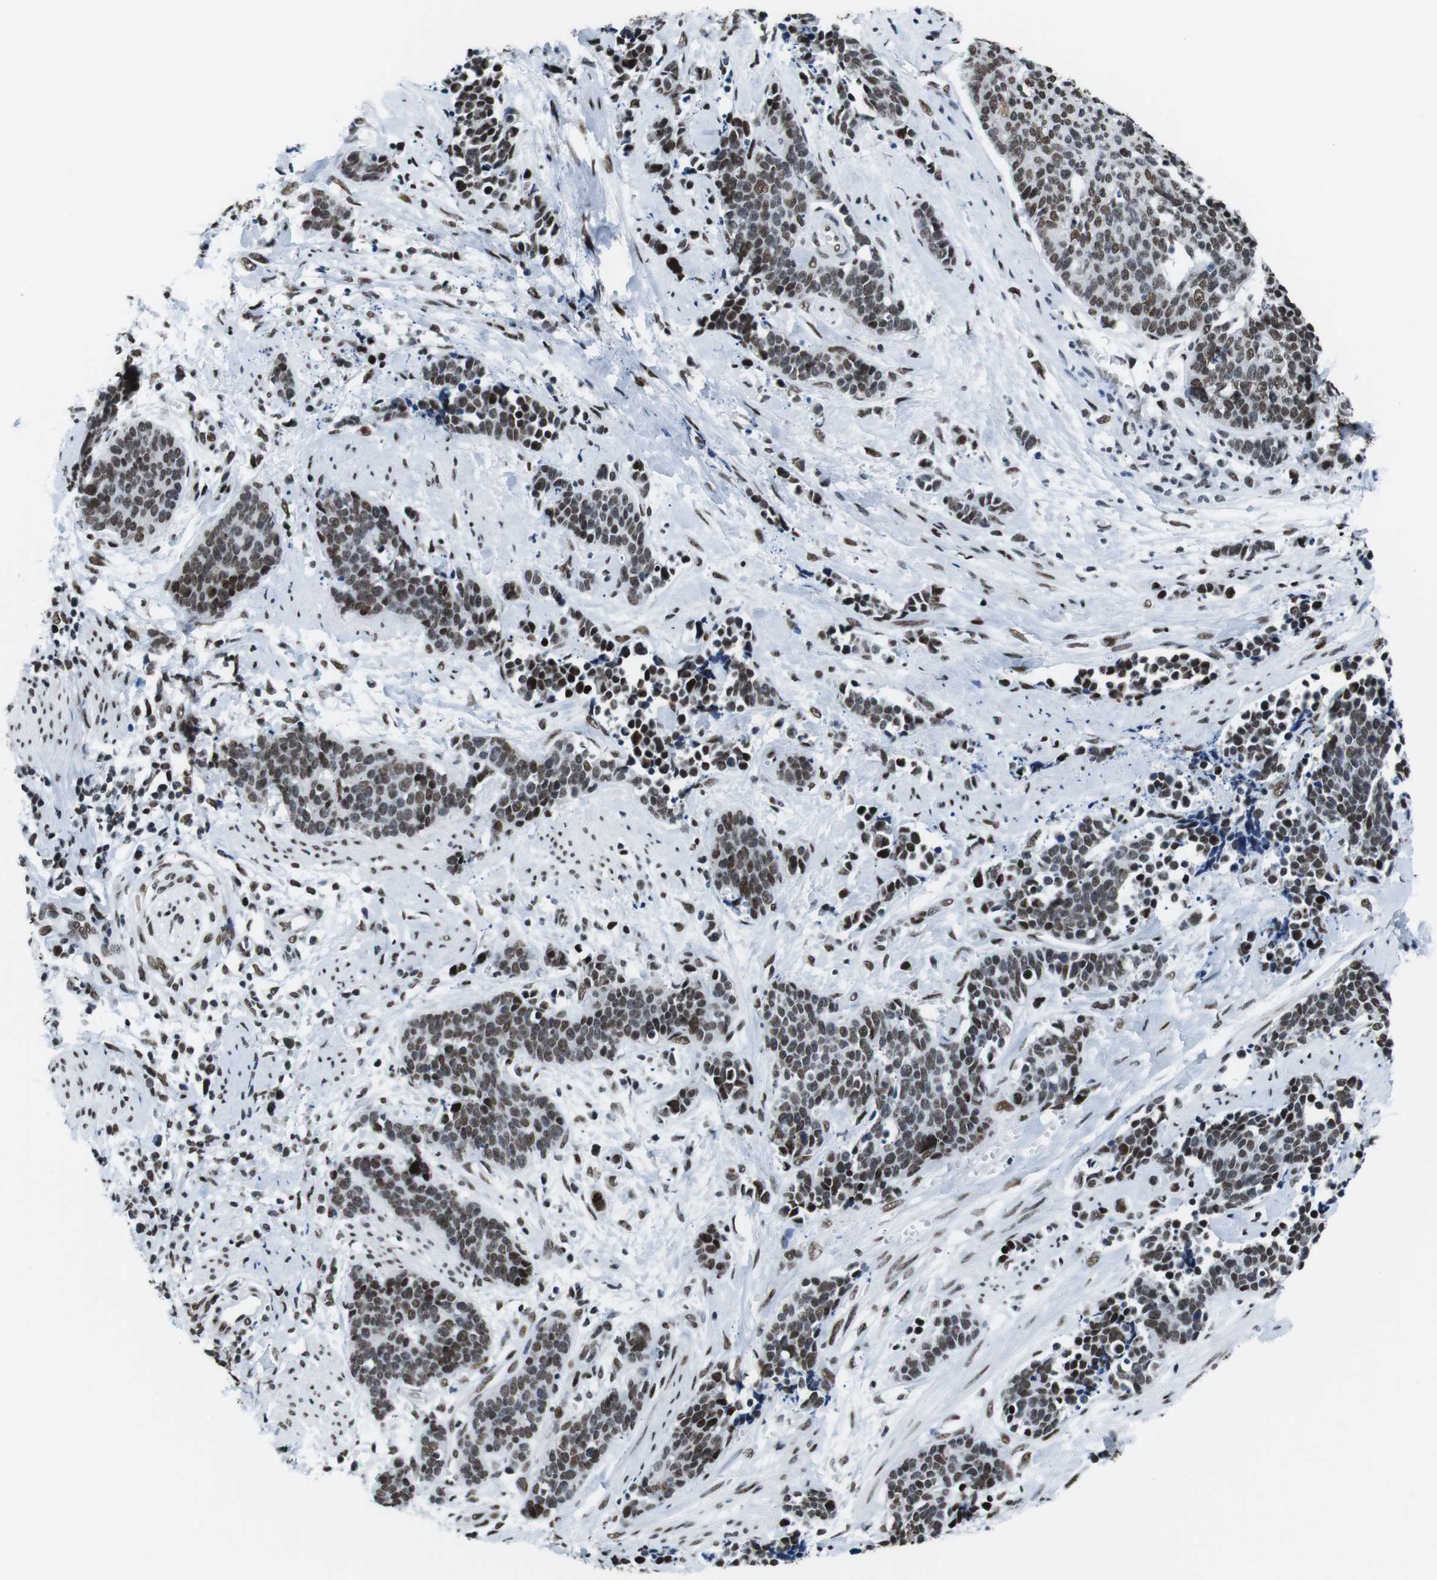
{"staining": {"intensity": "moderate", "quantity": ">75%", "location": "nuclear"}, "tissue": "cervical cancer", "cell_type": "Tumor cells", "image_type": "cancer", "snomed": [{"axis": "morphology", "description": "Squamous cell carcinoma, NOS"}, {"axis": "topography", "description": "Cervix"}], "caption": "Squamous cell carcinoma (cervical) tissue shows moderate nuclear positivity in approximately >75% of tumor cells The staining was performed using DAB (3,3'-diaminobenzidine), with brown indicating positive protein expression. Nuclei are stained blue with hematoxylin.", "gene": "CITED2", "patient": {"sex": "female", "age": 35}}